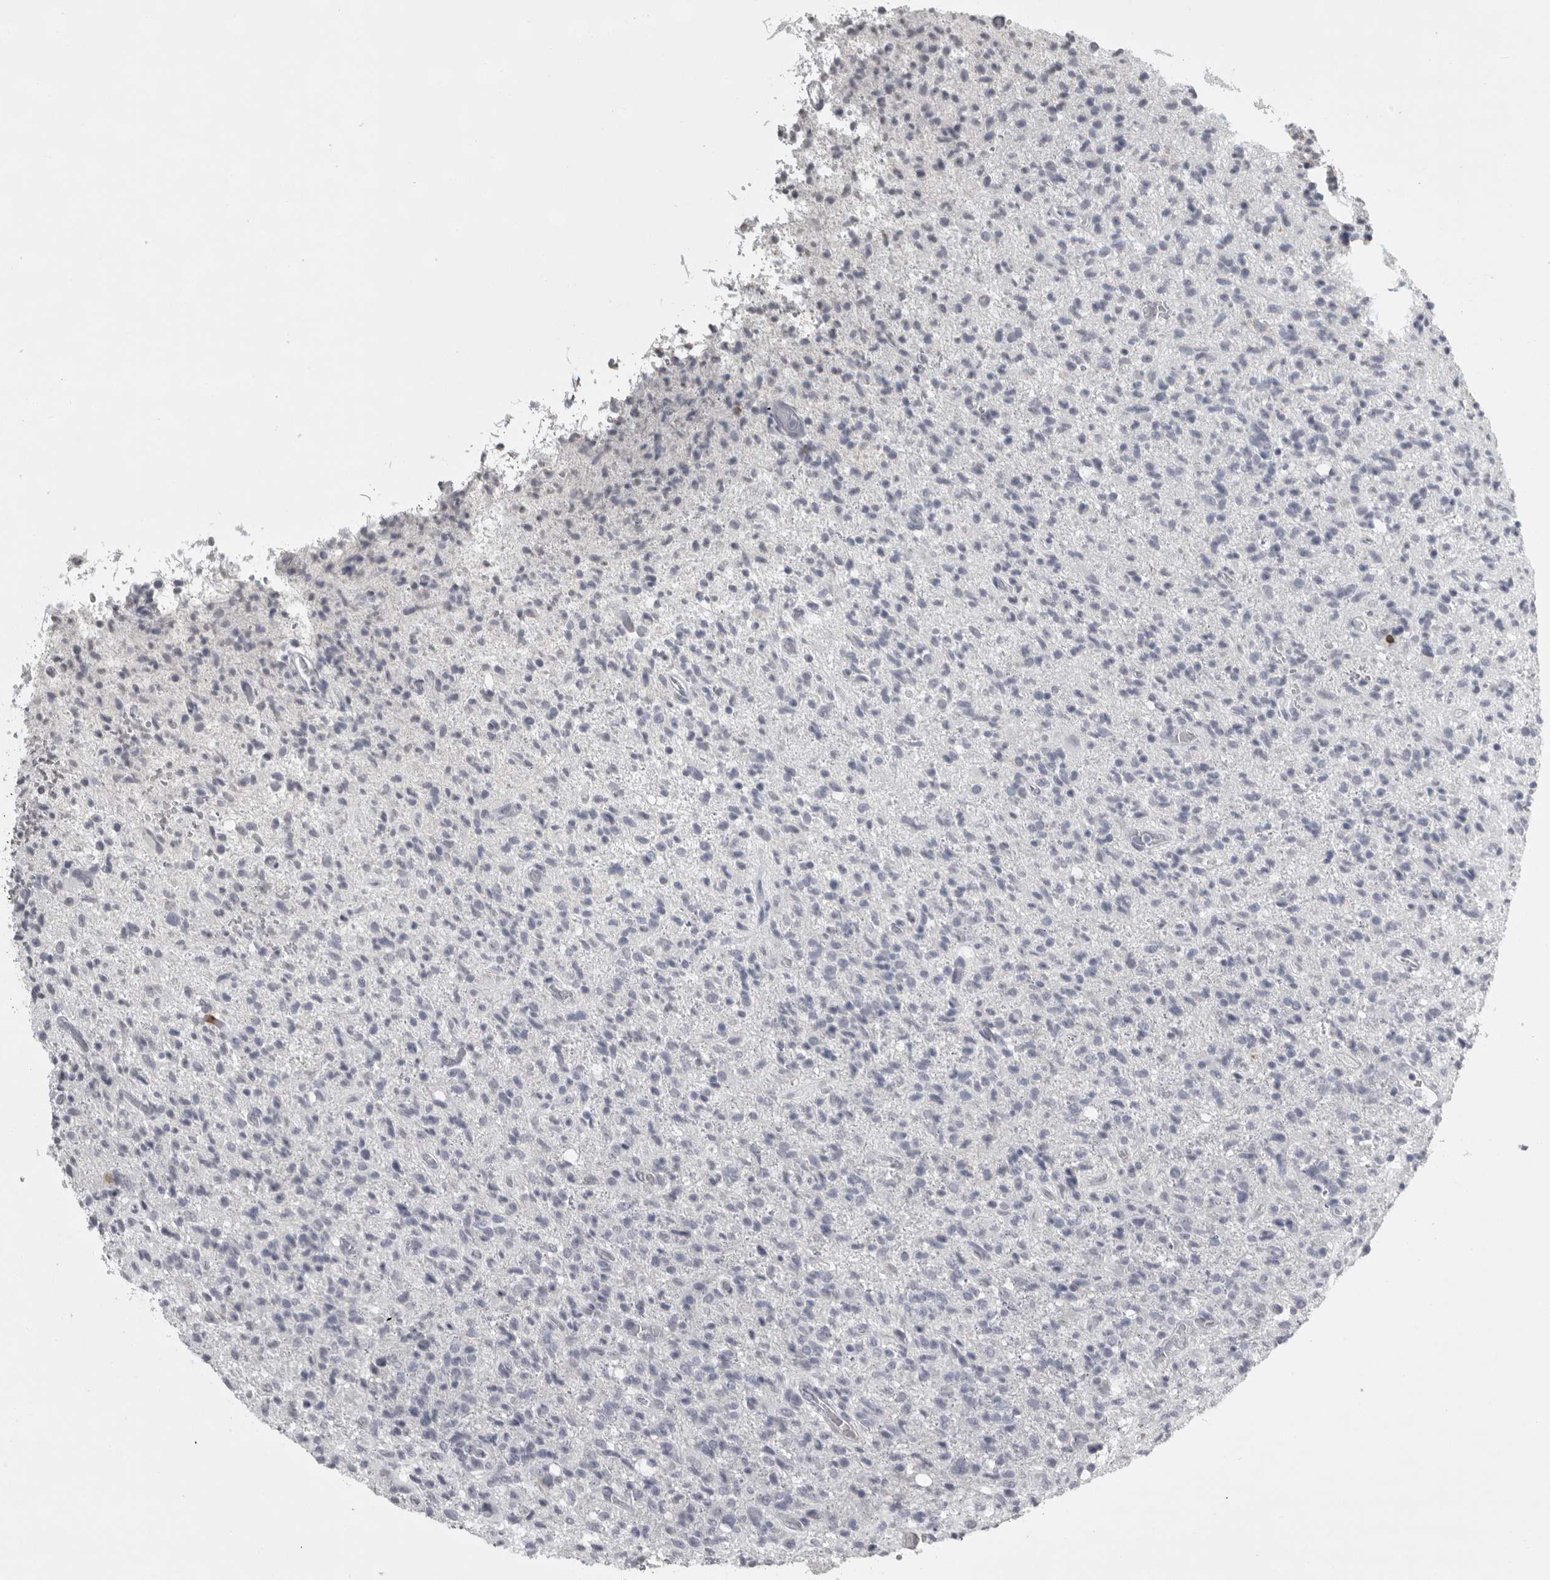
{"staining": {"intensity": "negative", "quantity": "none", "location": "none"}, "tissue": "glioma", "cell_type": "Tumor cells", "image_type": "cancer", "snomed": [{"axis": "morphology", "description": "Glioma, malignant, High grade"}, {"axis": "topography", "description": "Brain"}], "caption": "High magnification brightfield microscopy of glioma stained with DAB (brown) and counterstained with hematoxylin (blue): tumor cells show no significant expression. (Stains: DAB (3,3'-diaminobenzidine) immunohistochemistry (IHC) with hematoxylin counter stain, Microscopy: brightfield microscopy at high magnification).", "gene": "GNLY", "patient": {"sex": "female", "age": 57}}